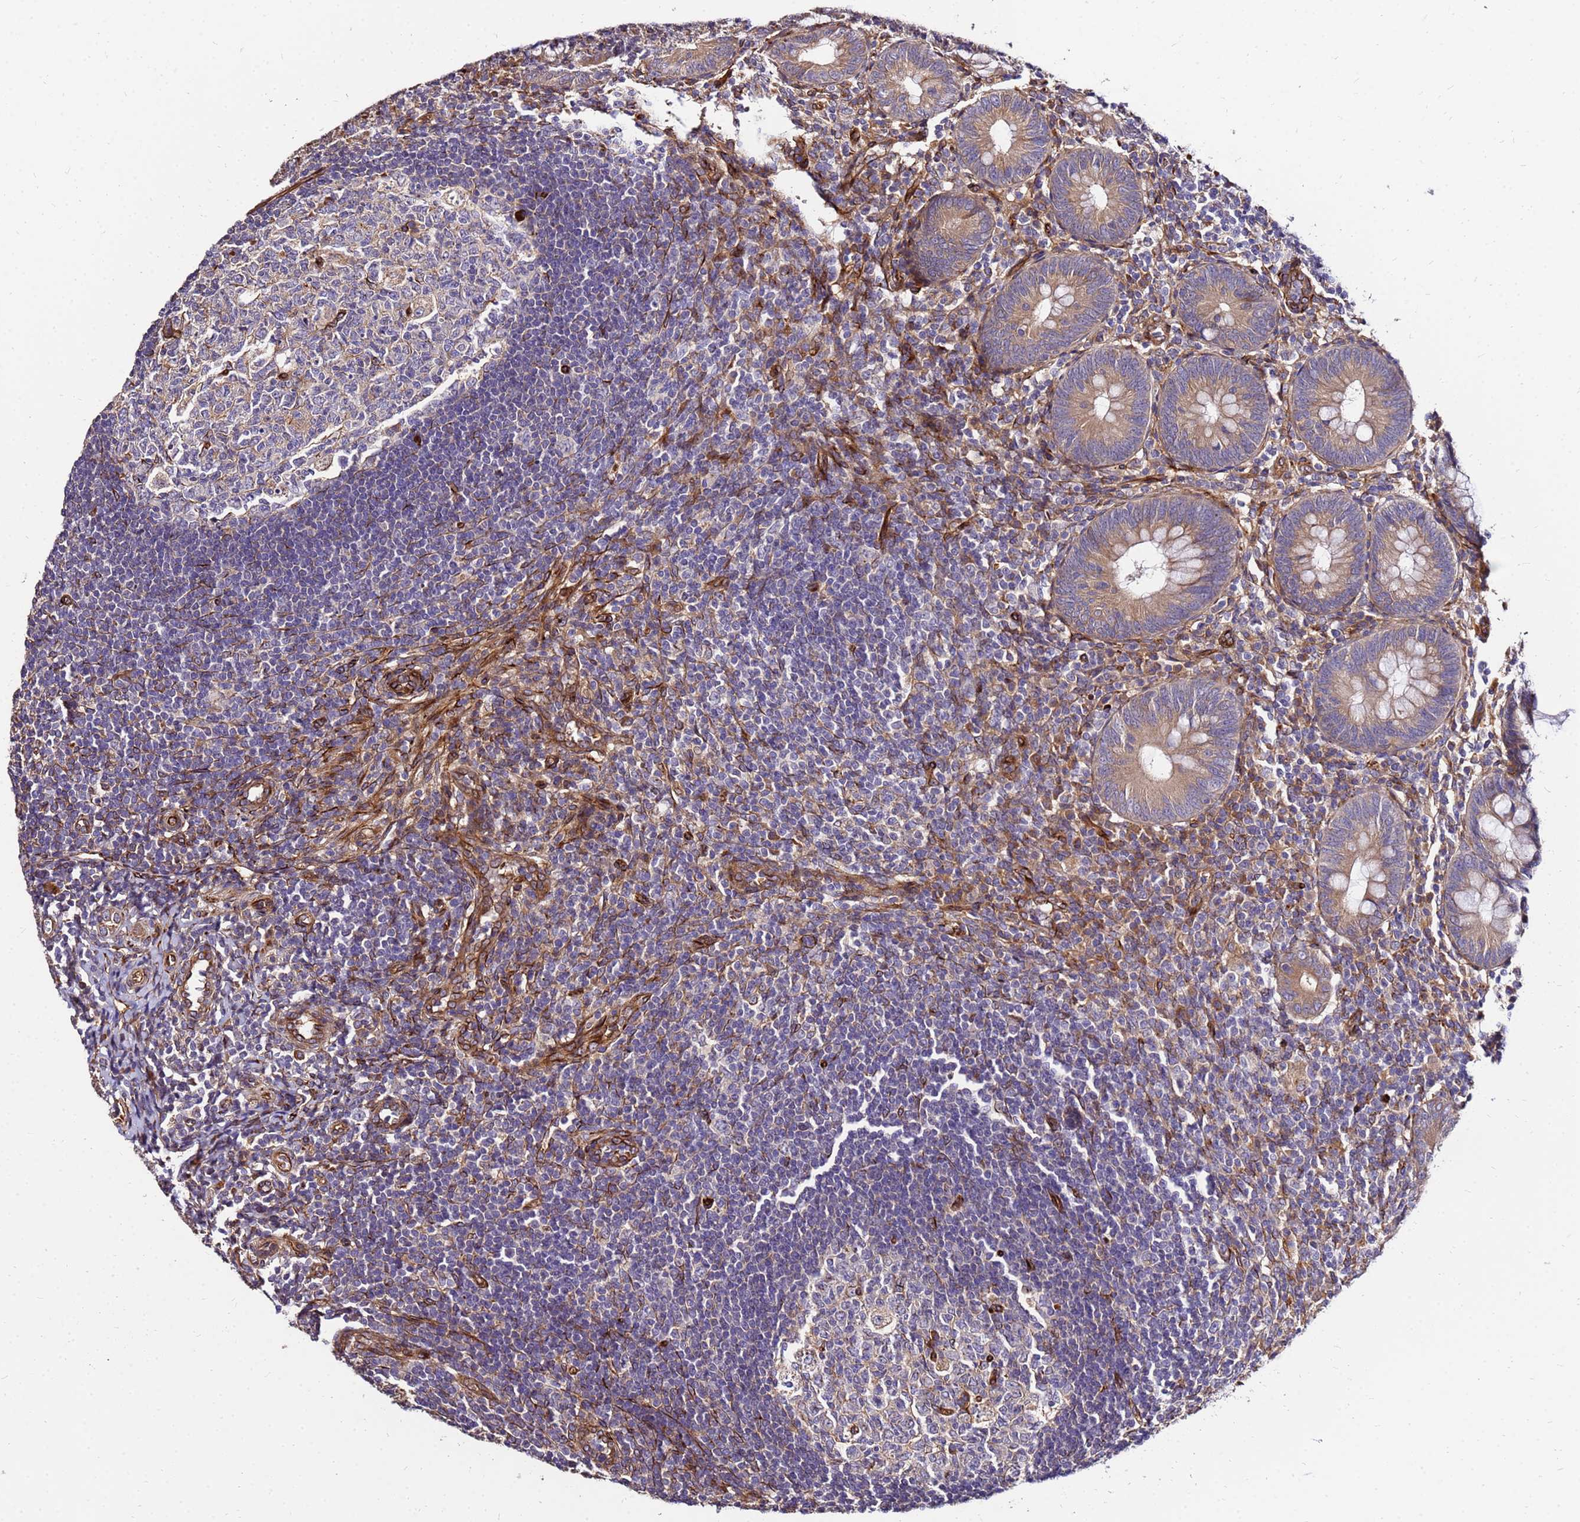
{"staining": {"intensity": "moderate", "quantity": ">75%", "location": "cytoplasmic/membranous"}, "tissue": "appendix", "cell_type": "Glandular cells", "image_type": "normal", "snomed": [{"axis": "morphology", "description": "Normal tissue, NOS"}, {"axis": "topography", "description": "Appendix"}], "caption": "A high-resolution micrograph shows immunohistochemistry (IHC) staining of unremarkable appendix, which exhibits moderate cytoplasmic/membranous expression in about >75% of glandular cells.", "gene": "WWC2", "patient": {"sex": "male", "age": 14}}